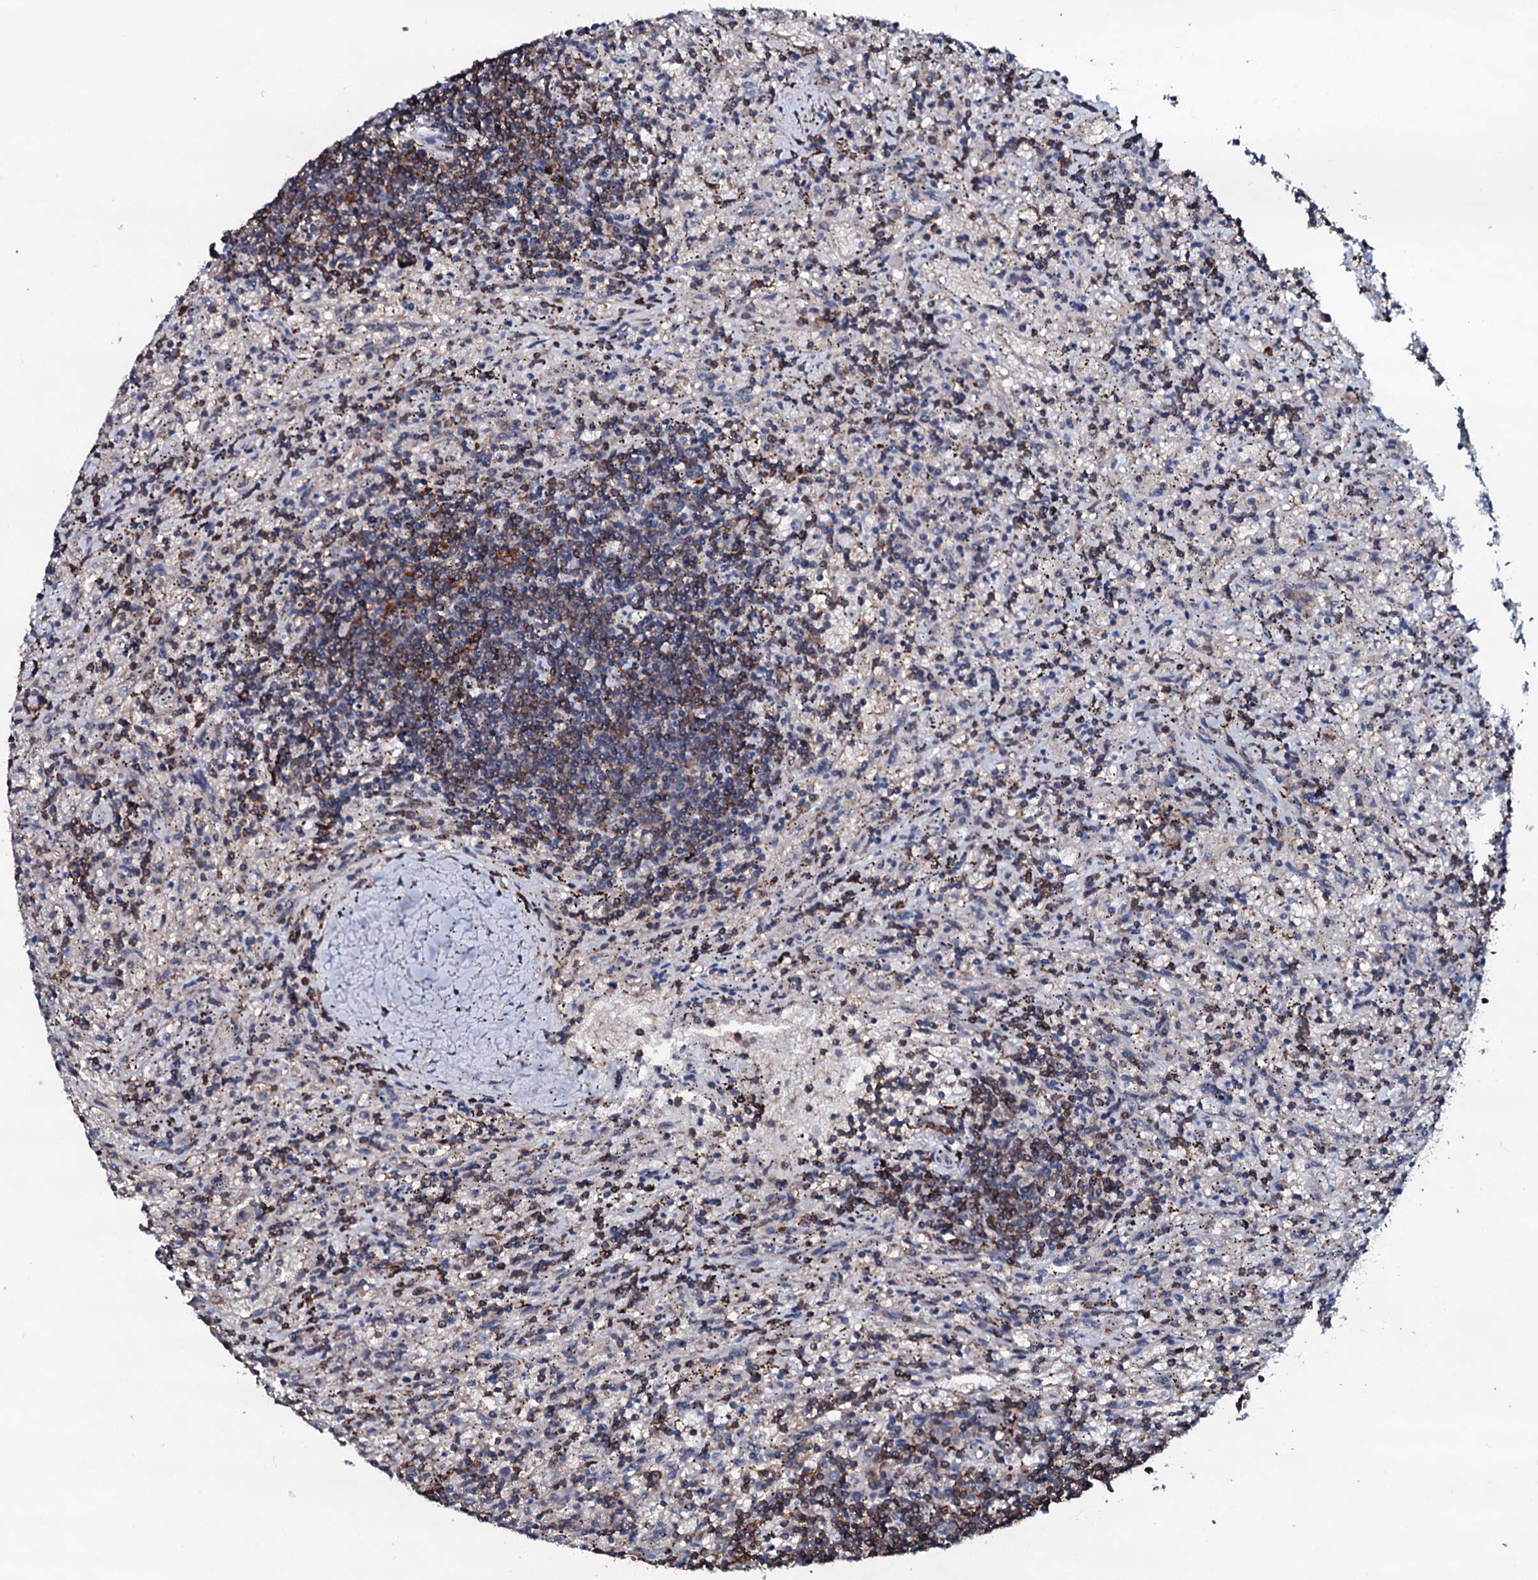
{"staining": {"intensity": "moderate", "quantity": "25%-75%", "location": "cytoplasmic/membranous"}, "tissue": "lymphoma", "cell_type": "Tumor cells", "image_type": "cancer", "snomed": [{"axis": "morphology", "description": "Malignant lymphoma, non-Hodgkin's type, Low grade"}, {"axis": "topography", "description": "Spleen"}], "caption": "Immunohistochemistry (IHC) micrograph of neoplastic tissue: malignant lymphoma, non-Hodgkin's type (low-grade) stained using IHC shows medium levels of moderate protein expression localized specifically in the cytoplasmic/membranous of tumor cells, appearing as a cytoplasmic/membranous brown color.", "gene": "OGFOD2", "patient": {"sex": "male", "age": 76}}